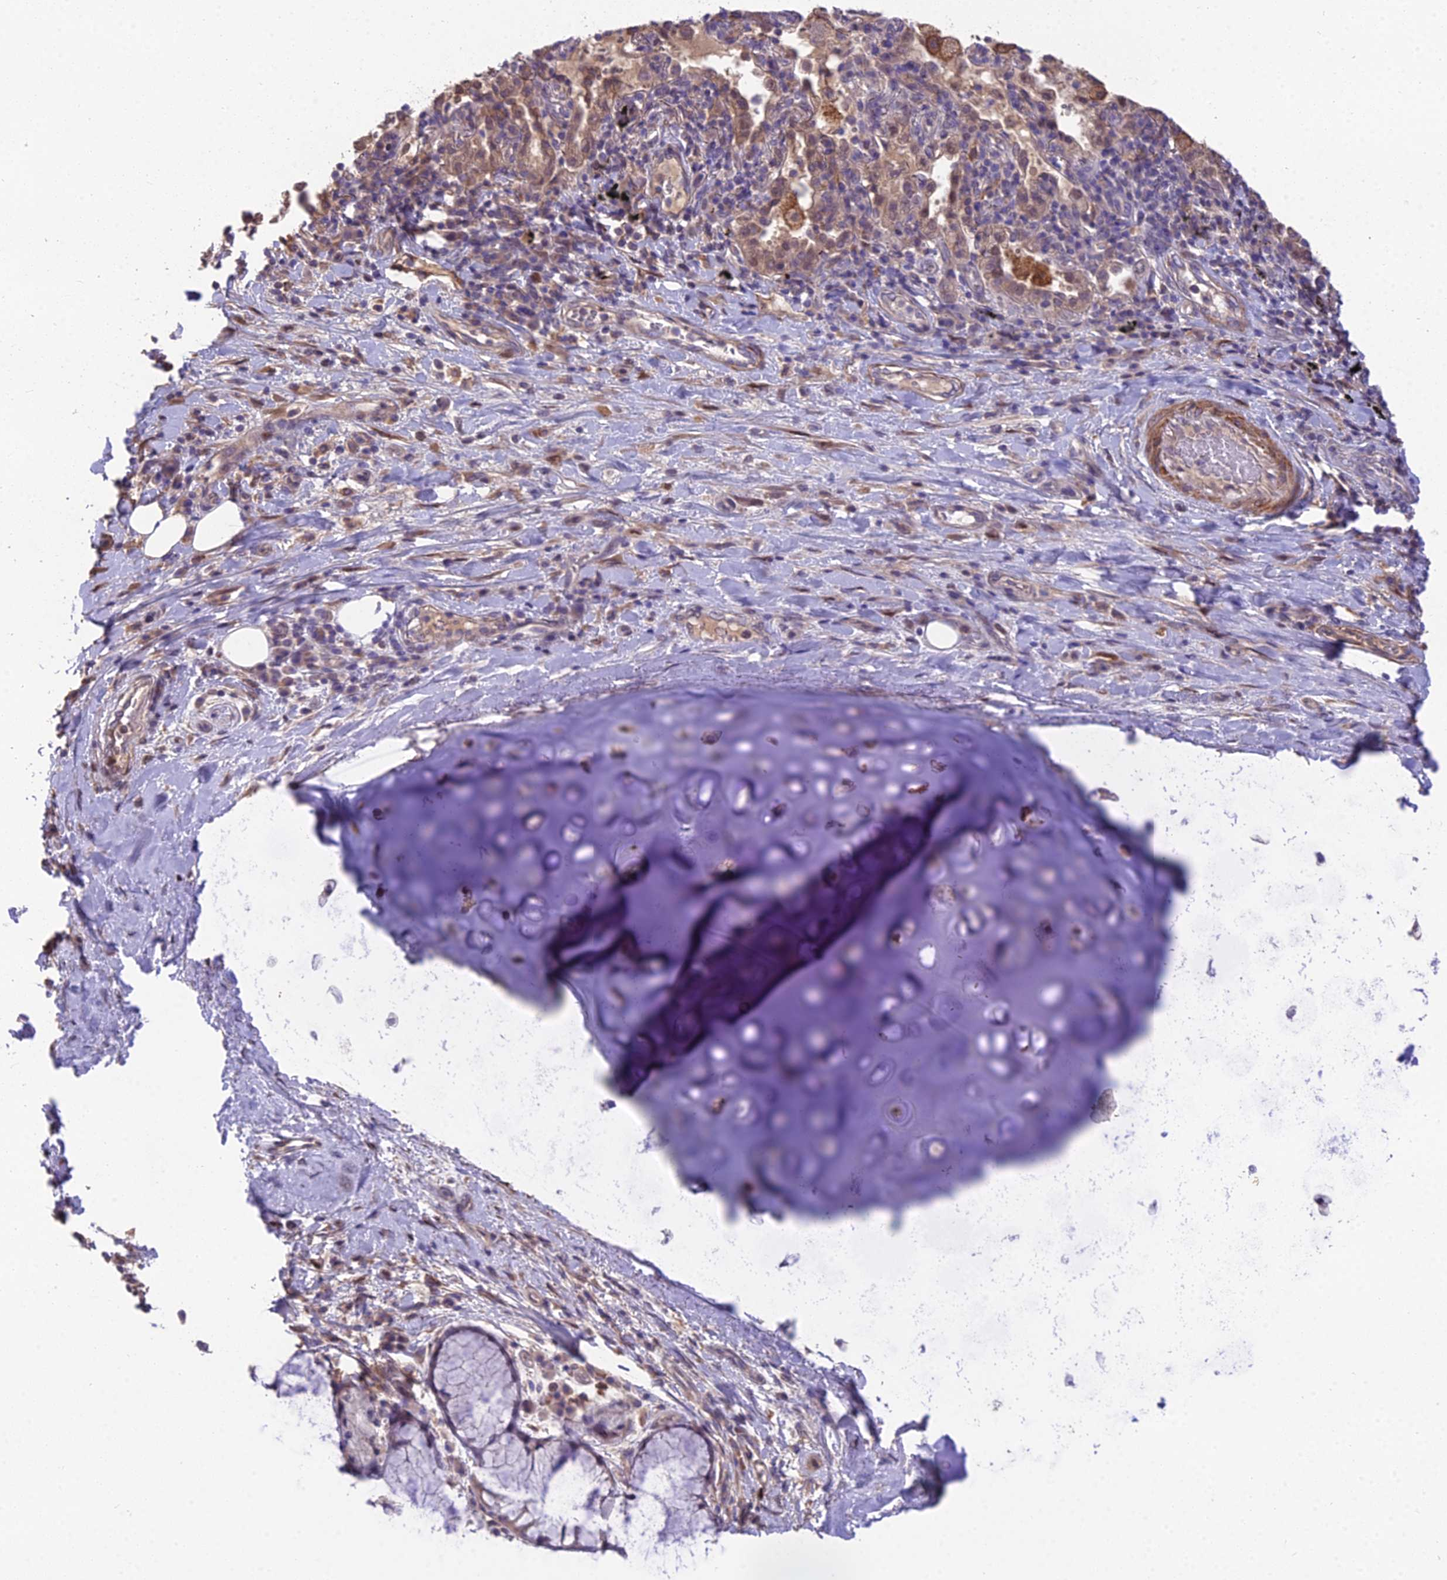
{"staining": {"intensity": "negative", "quantity": "none", "location": "none"}, "tissue": "adipose tissue", "cell_type": "Adipocytes", "image_type": "normal", "snomed": [{"axis": "morphology", "description": "Normal tissue, NOS"}, {"axis": "morphology", "description": "Squamous cell carcinoma, NOS"}, {"axis": "topography", "description": "Bronchus"}, {"axis": "topography", "description": "Lung"}], "caption": "Immunohistochemistry image of unremarkable adipose tissue: adipose tissue stained with DAB (3,3'-diaminobenzidine) demonstrates no significant protein staining in adipocytes. (DAB (3,3'-diaminobenzidine) immunohistochemistry, high magnification).", "gene": "PUS10", "patient": {"sex": "male", "age": 64}}